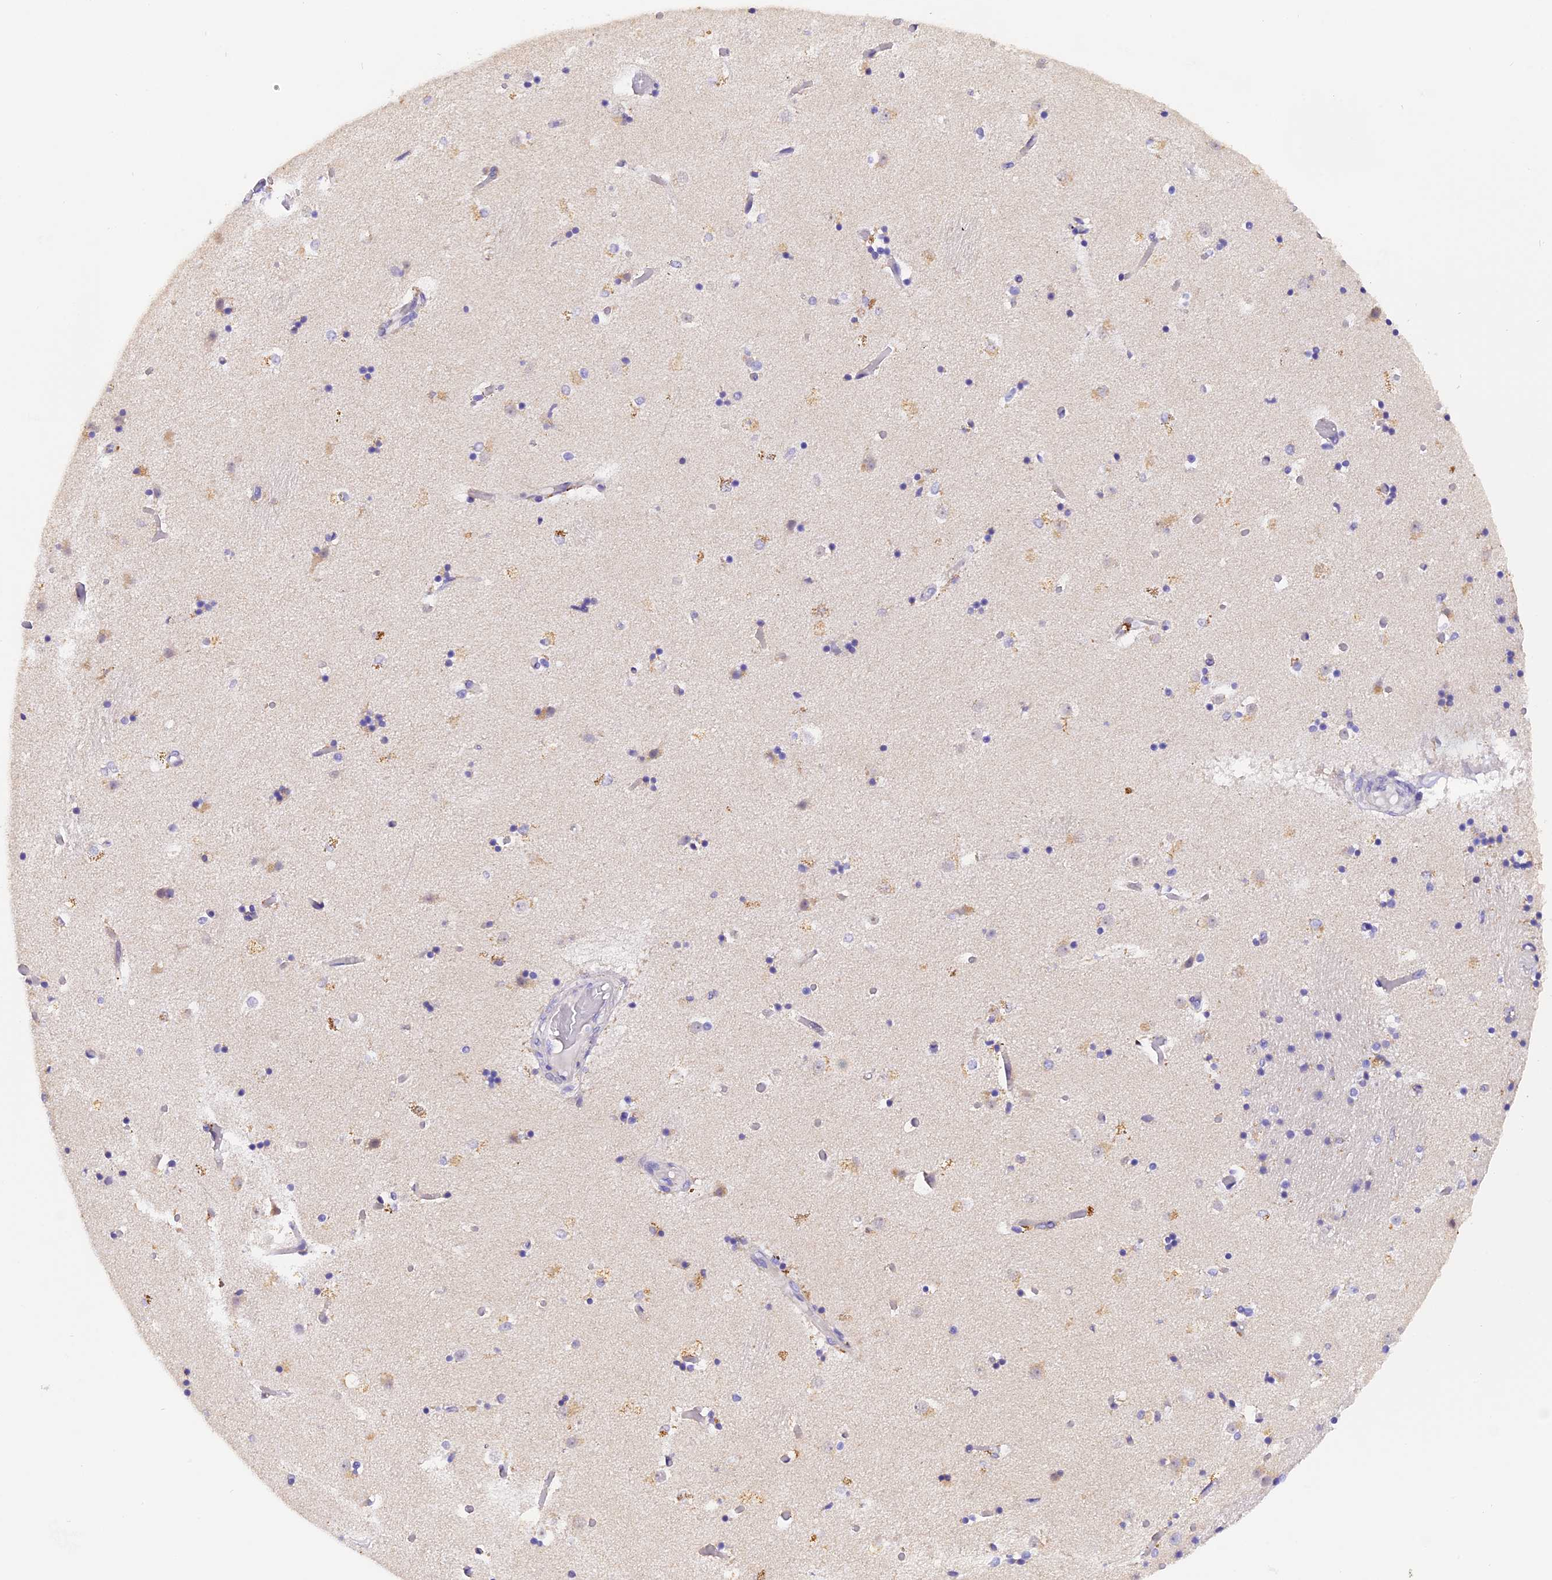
{"staining": {"intensity": "negative", "quantity": "none", "location": "none"}, "tissue": "caudate", "cell_type": "Glial cells", "image_type": "normal", "snomed": [{"axis": "morphology", "description": "Normal tissue, NOS"}, {"axis": "topography", "description": "Lateral ventricle wall"}], "caption": "IHC image of benign human caudate stained for a protein (brown), which shows no expression in glial cells.", "gene": "PKIA", "patient": {"sex": "female", "age": 52}}